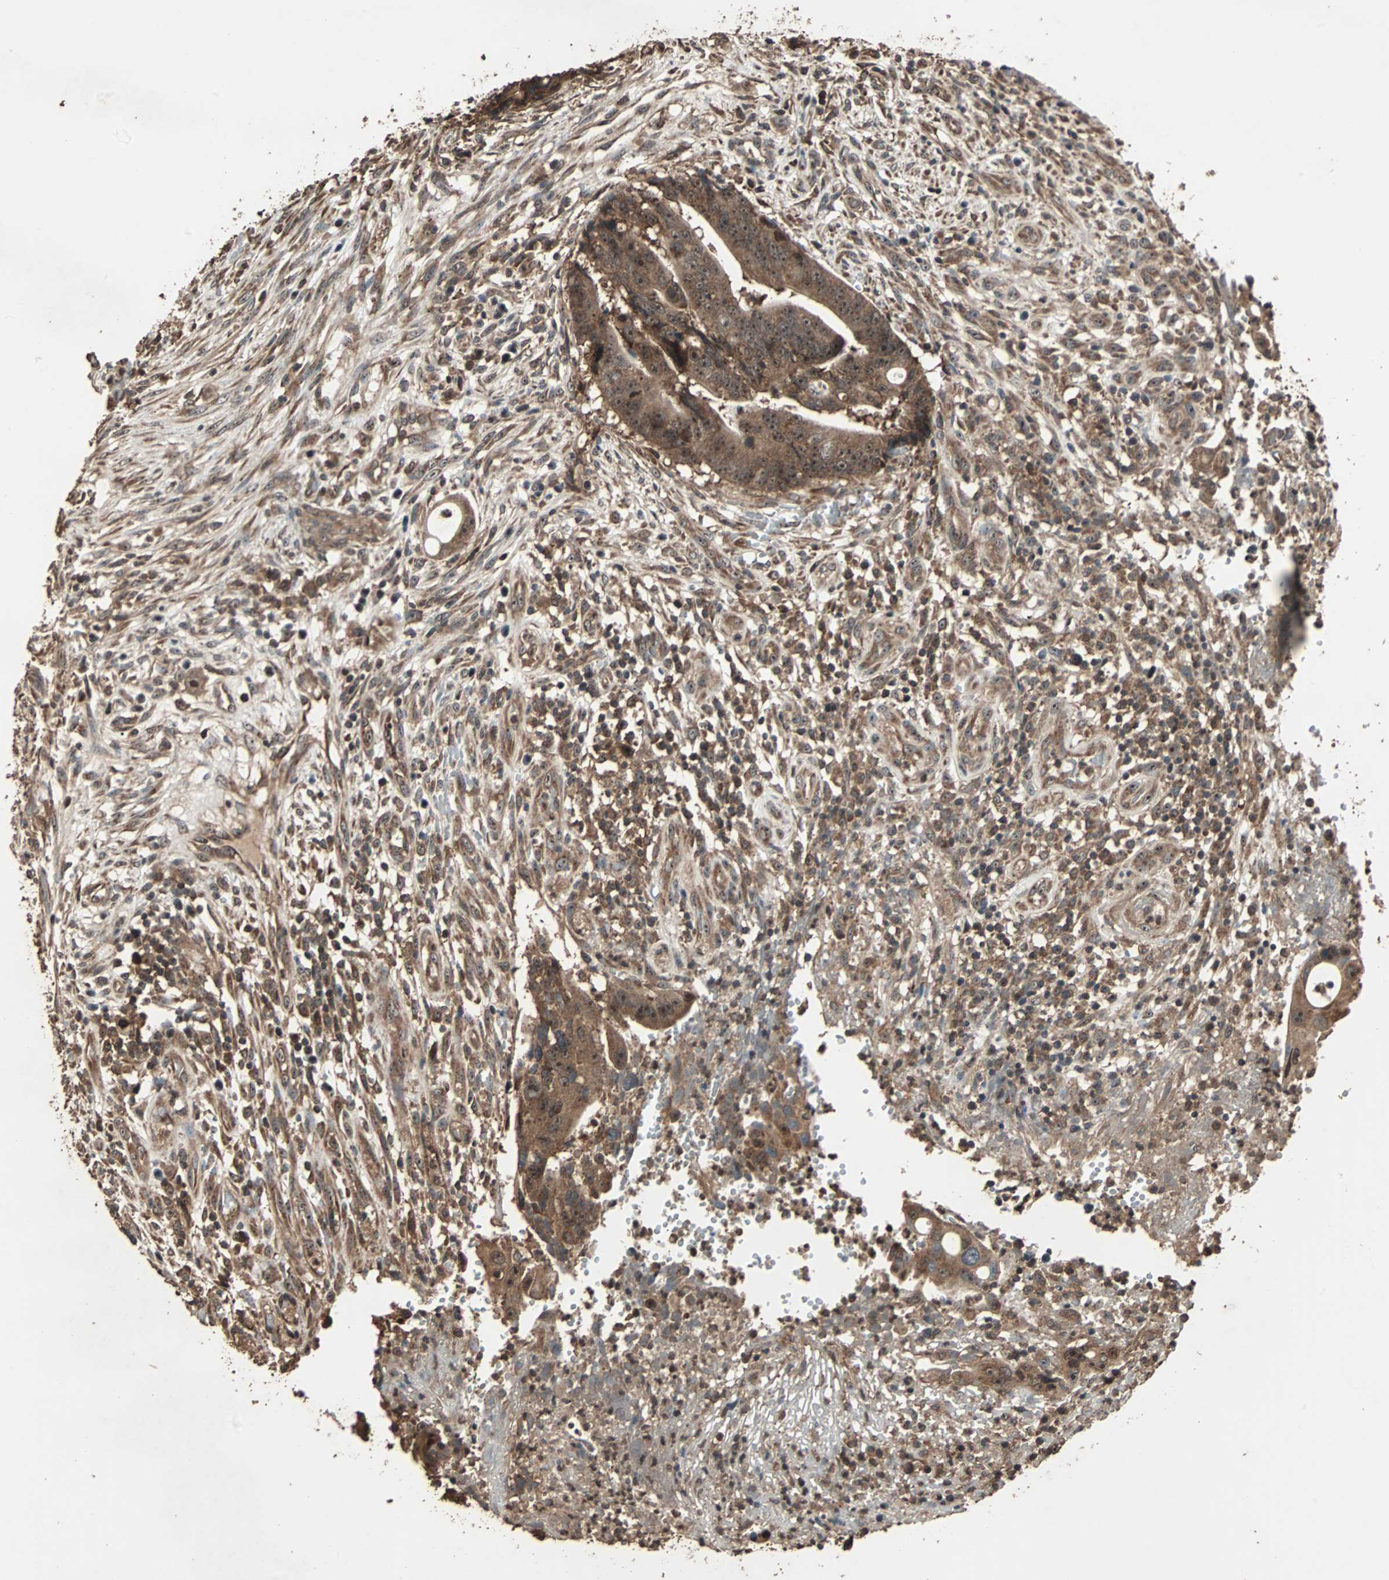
{"staining": {"intensity": "strong", "quantity": ">75%", "location": "cytoplasmic/membranous"}, "tissue": "colorectal cancer", "cell_type": "Tumor cells", "image_type": "cancer", "snomed": [{"axis": "morphology", "description": "Adenocarcinoma, NOS"}, {"axis": "topography", "description": "Colon"}], "caption": "This micrograph displays adenocarcinoma (colorectal) stained with immunohistochemistry to label a protein in brown. The cytoplasmic/membranous of tumor cells show strong positivity for the protein. Nuclei are counter-stained blue.", "gene": "LAMTOR5", "patient": {"sex": "female", "age": 57}}